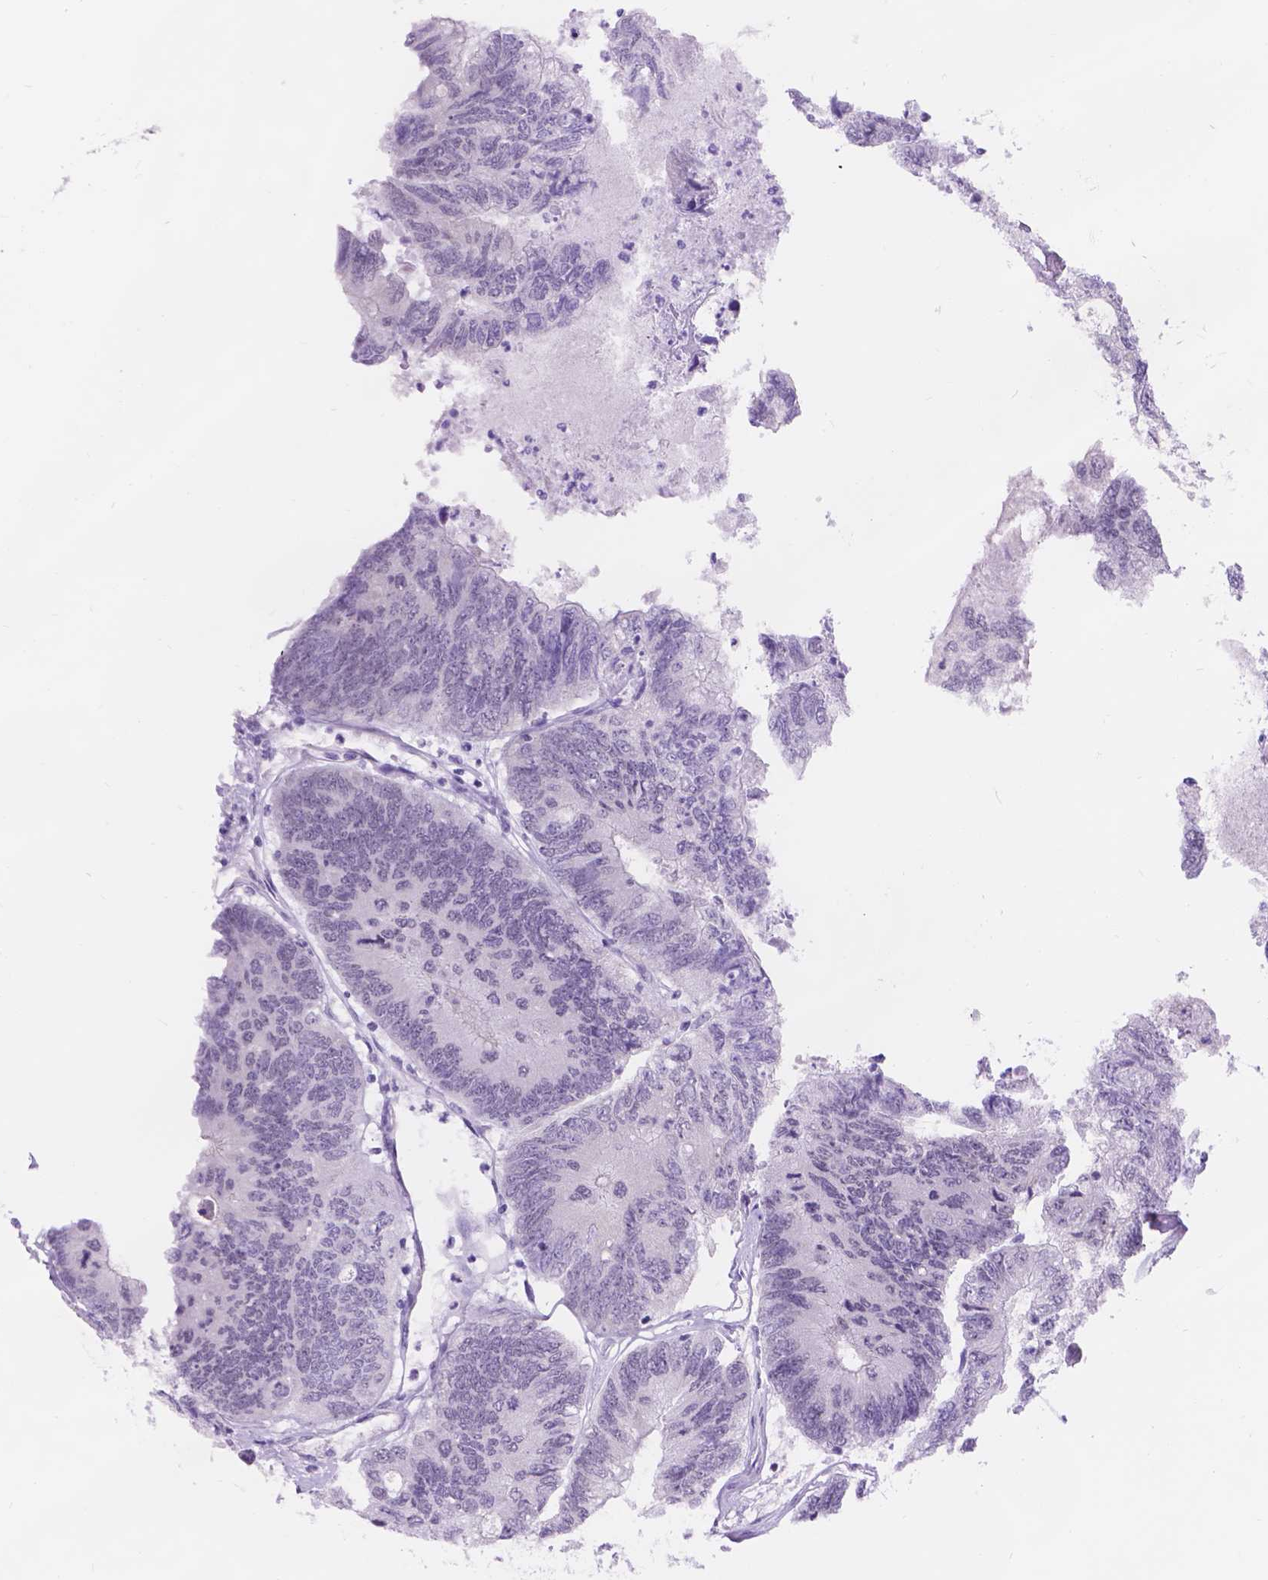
{"staining": {"intensity": "negative", "quantity": "none", "location": "none"}, "tissue": "colorectal cancer", "cell_type": "Tumor cells", "image_type": "cancer", "snomed": [{"axis": "morphology", "description": "Adenocarcinoma, NOS"}, {"axis": "topography", "description": "Colon"}], "caption": "A photomicrograph of human colorectal cancer is negative for staining in tumor cells. The staining was performed using DAB to visualize the protein expression in brown, while the nuclei were stained in blue with hematoxylin (Magnification: 20x).", "gene": "DCC", "patient": {"sex": "female", "age": 67}}